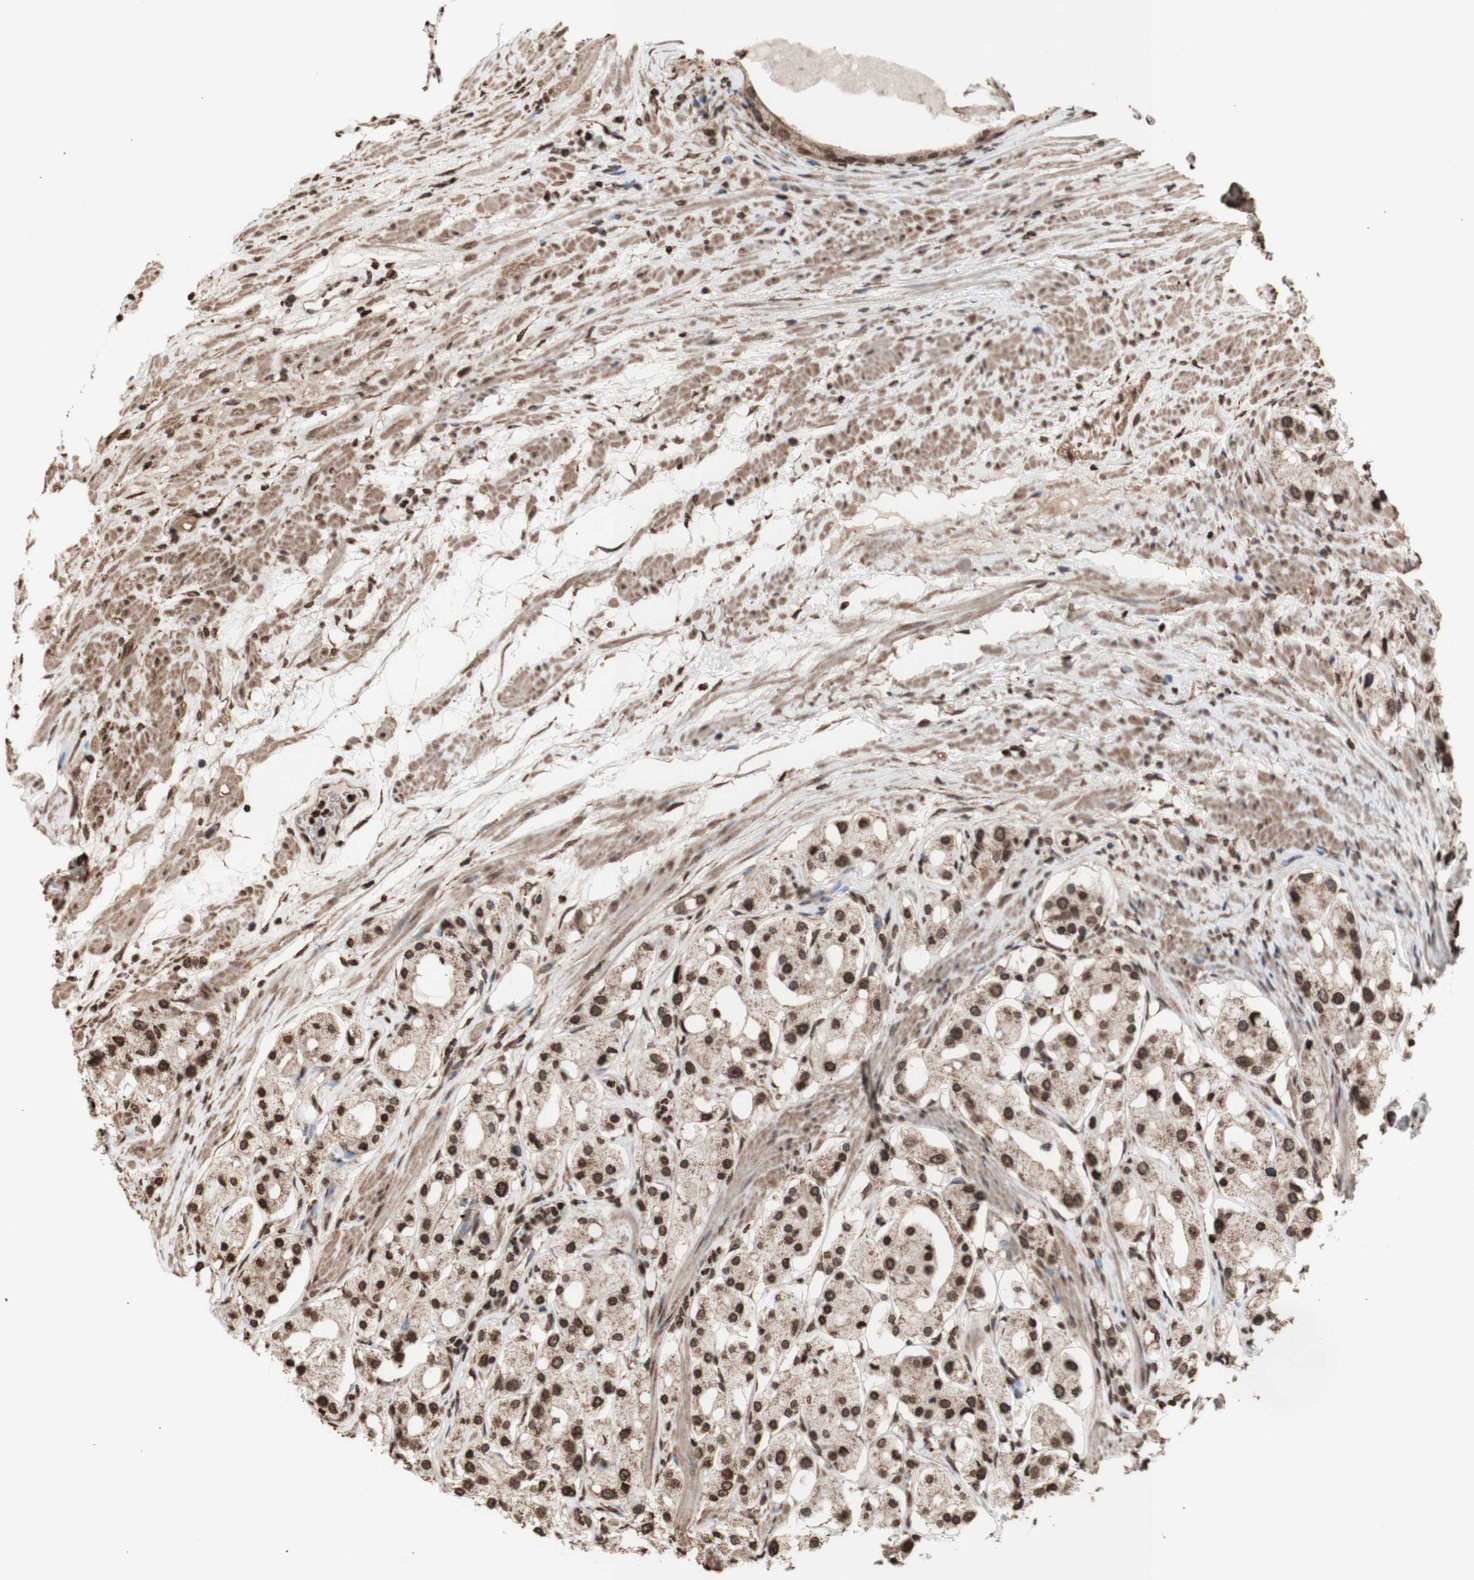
{"staining": {"intensity": "moderate", "quantity": ">75%", "location": "cytoplasmic/membranous,nuclear"}, "tissue": "prostate cancer", "cell_type": "Tumor cells", "image_type": "cancer", "snomed": [{"axis": "morphology", "description": "Adenocarcinoma, High grade"}, {"axis": "topography", "description": "Prostate"}], "caption": "Protein expression analysis of high-grade adenocarcinoma (prostate) displays moderate cytoplasmic/membranous and nuclear staining in about >75% of tumor cells.", "gene": "SNAI2", "patient": {"sex": "male", "age": 65}}